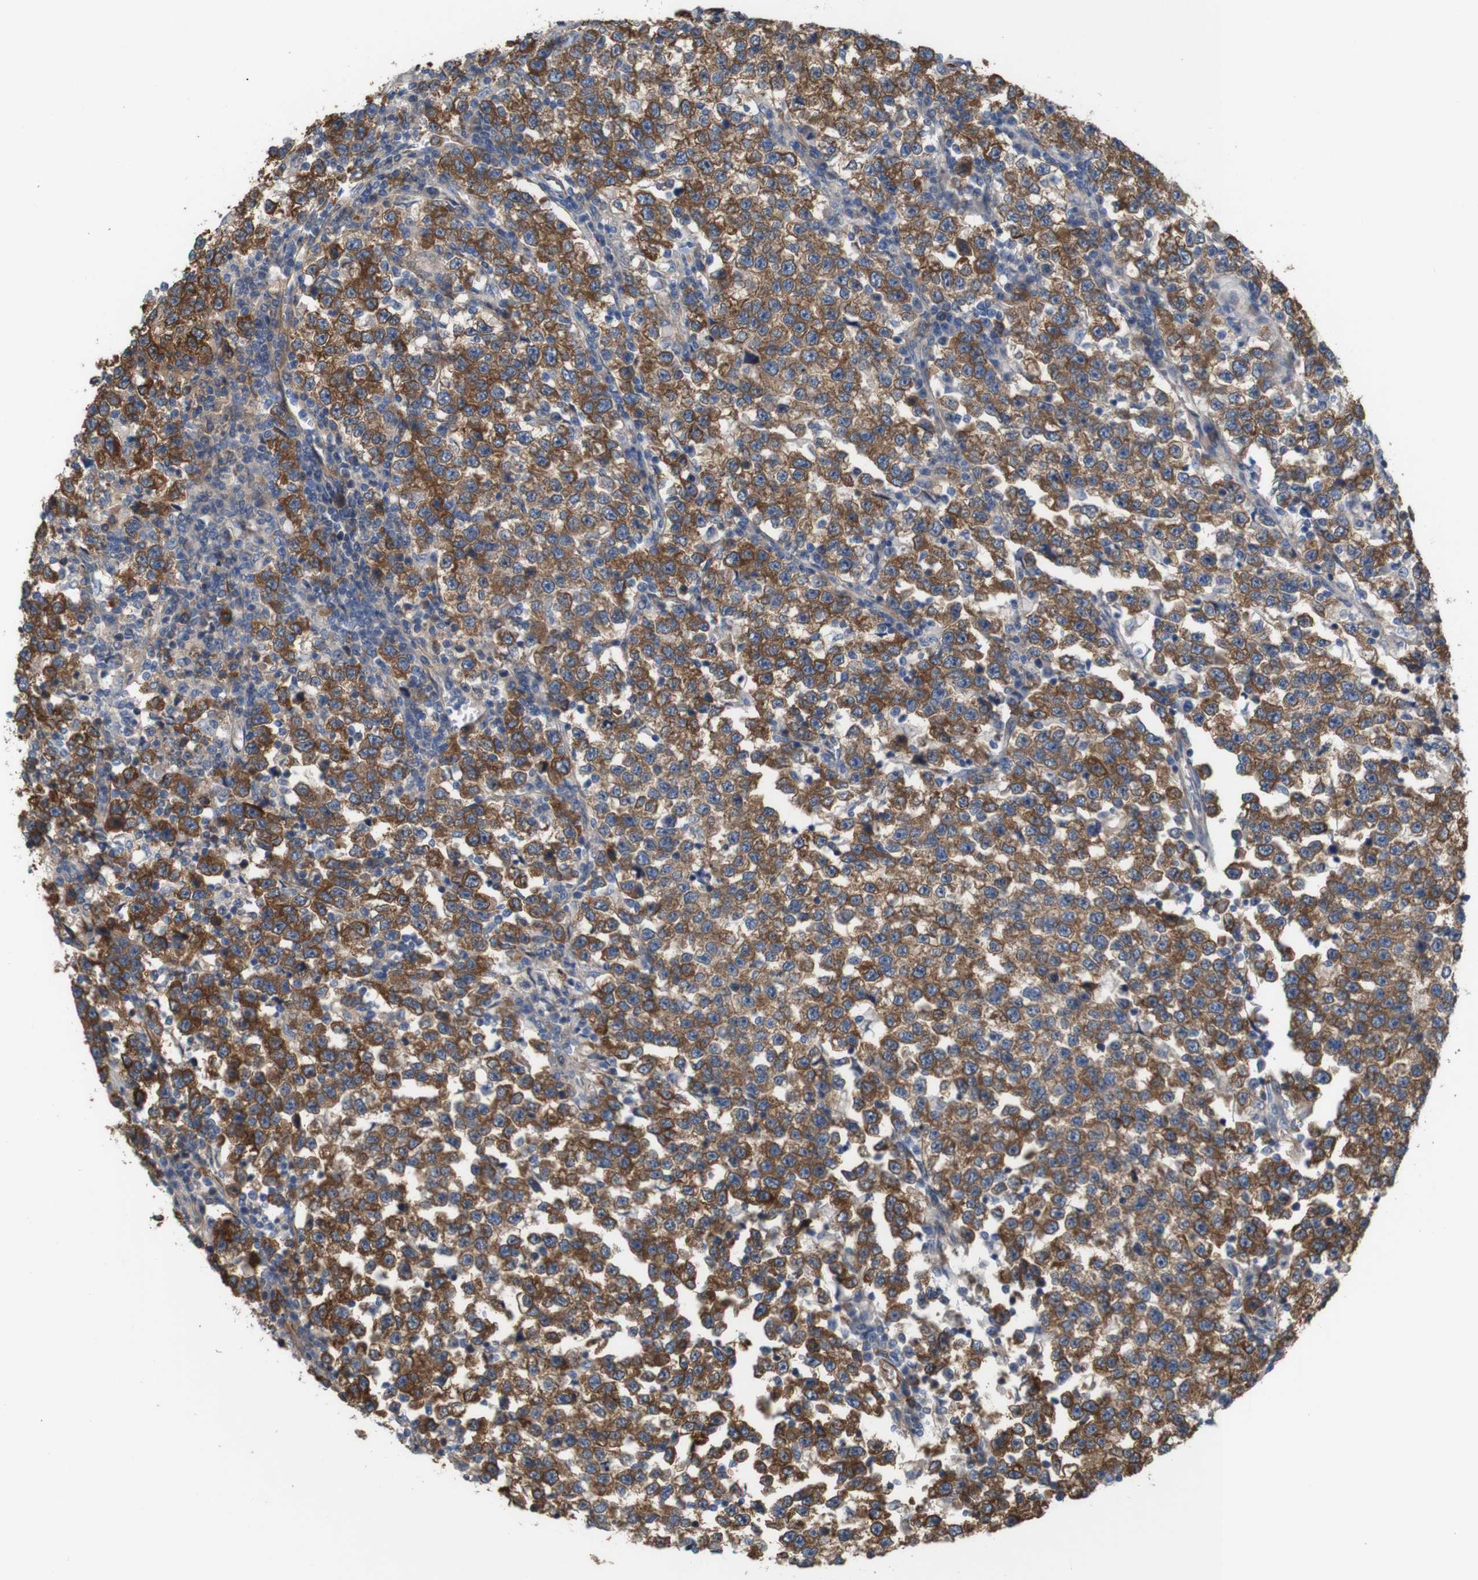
{"staining": {"intensity": "moderate", "quantity": ">75%", "location": "cytoplasmic/membranous"}, "tissue": "testis cancer", "cell_type": "Tumor cells", "image_type": "cancer", "snomed": [{"axis": "morphology", "description": "Normal tissue, NOS"}, {"axis": "morphology", "description": "Seminoma, NOS"}, {"axis": "topography", "description": "Testis"}], "caption": "Immunohistochemical staining of testis cancer reveals moderate cytoplasmic/membranous protein expression in about >75% of tumor cells.", "gene": "JPH1", "patient": {"sex": "male", "age": 43}}